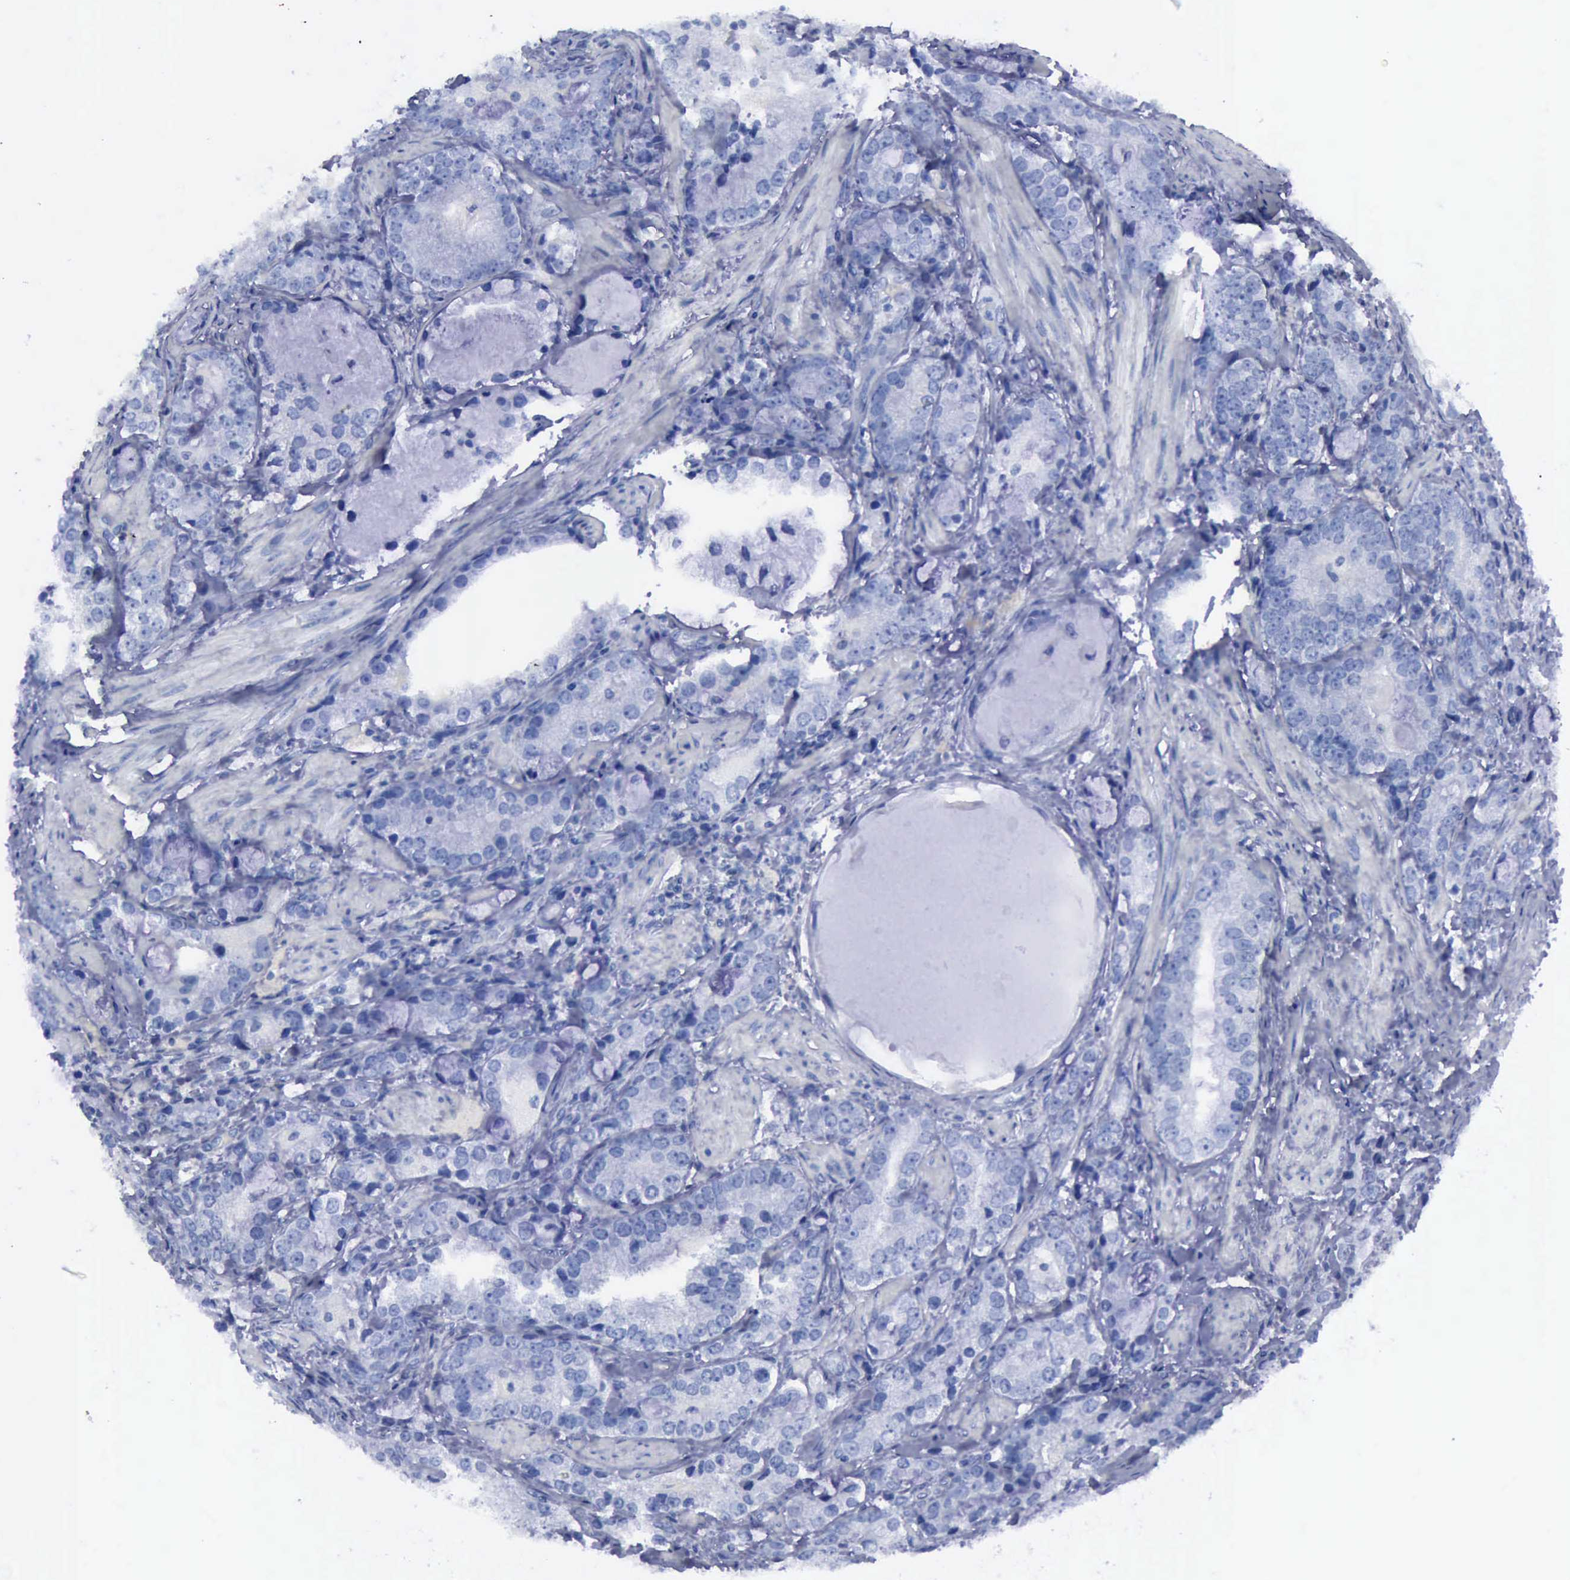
{"staining": {"intensity": "weak", "quantity": "<25%", "location": "cytoplasmic/membranous"}, "tissue": "prostate cancer", "cell_type": "Tumor cells", "image_type": "cancer", "snomed": [{"axis": "morphology", "description": "Adenocarcinoma, High grade"}, {"axis": "topography", "description": "Prostate"}], "caption": "Prostate cancer (adenocarcinoma (high-grade)) was stained to show a protein in brown. There is no significant expression in tumor cells. (DAB immunohistochemistry visualized using brightfield microscopy, high magnification).", "gene": "CTSD", "patient": {"sex": "male", "age": 63}}